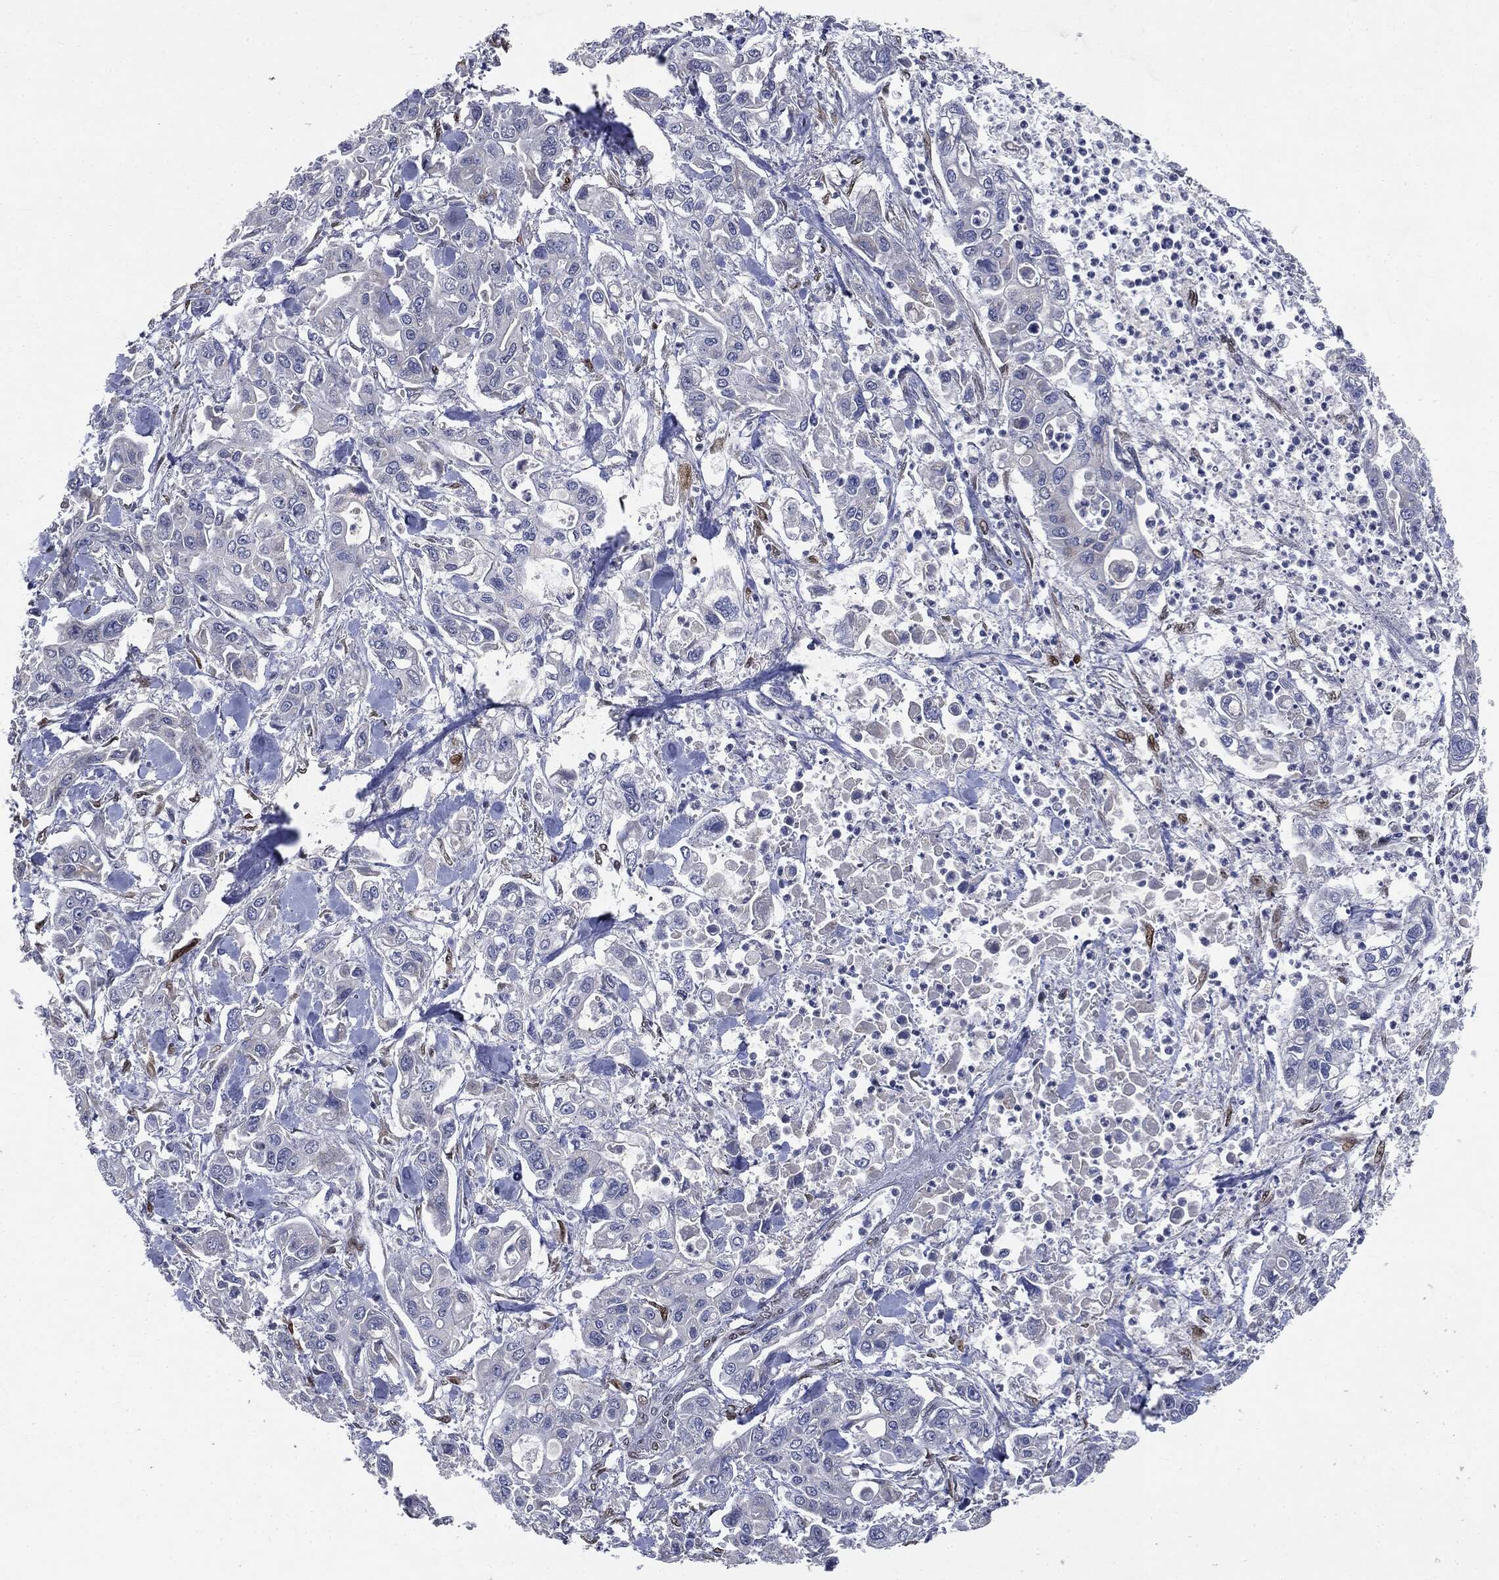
{"staining": {"intensity": "negative", "quantity": "none", "location": "none"}, "tissue": "pancreatic cancer", "cell_type": "Tumor cells", "image_type": "cancer", "snomed": [{"axis": "morphology", "description": "Adenocarcinoma, NOS"}, {"axis": "topography", "description": "Pancreas"}], "caption": "There is no significant staining in tumor cells of pancreatic cancer (adenocarcinoma).", "gene": "CASD1", "patient": {"sex": "male", "age": 62}}